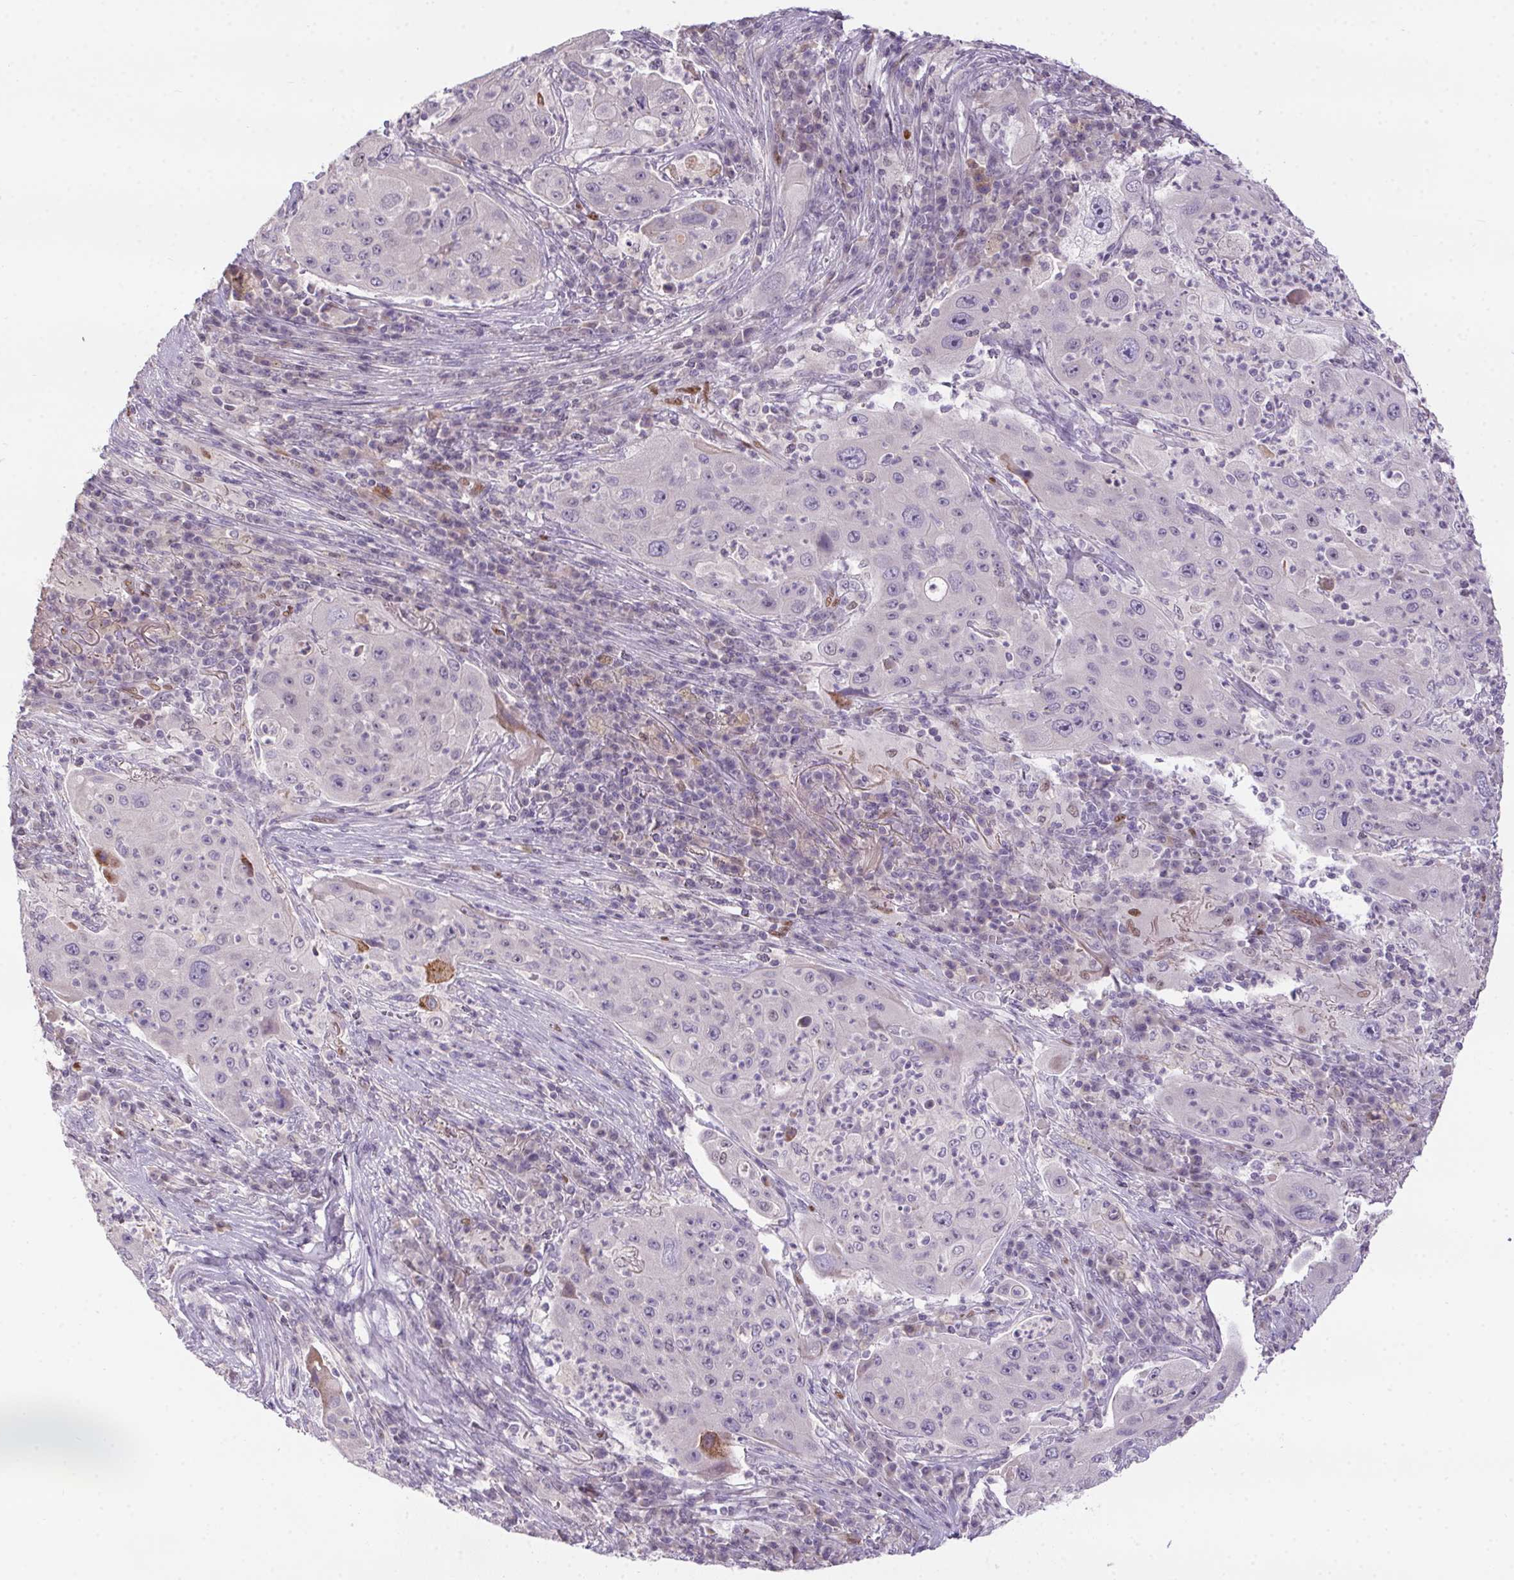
{"staining": {"intensity": "negative", "quantity": "none", "location": "none"}, "tissue": "lung cancer", "cell_type": "Tumor cells", "image_type": "cancer", "snomed": [{"axis": "morphology", "description": "Squamous cell carcinoma, NOS"}, {"axis": "topography", "description": "Lung"}], "caption": "There is no significant expression in tumor cells of lung cancer.", "gene": "SP9", "patient": {"sex": "female", "age": 59}}